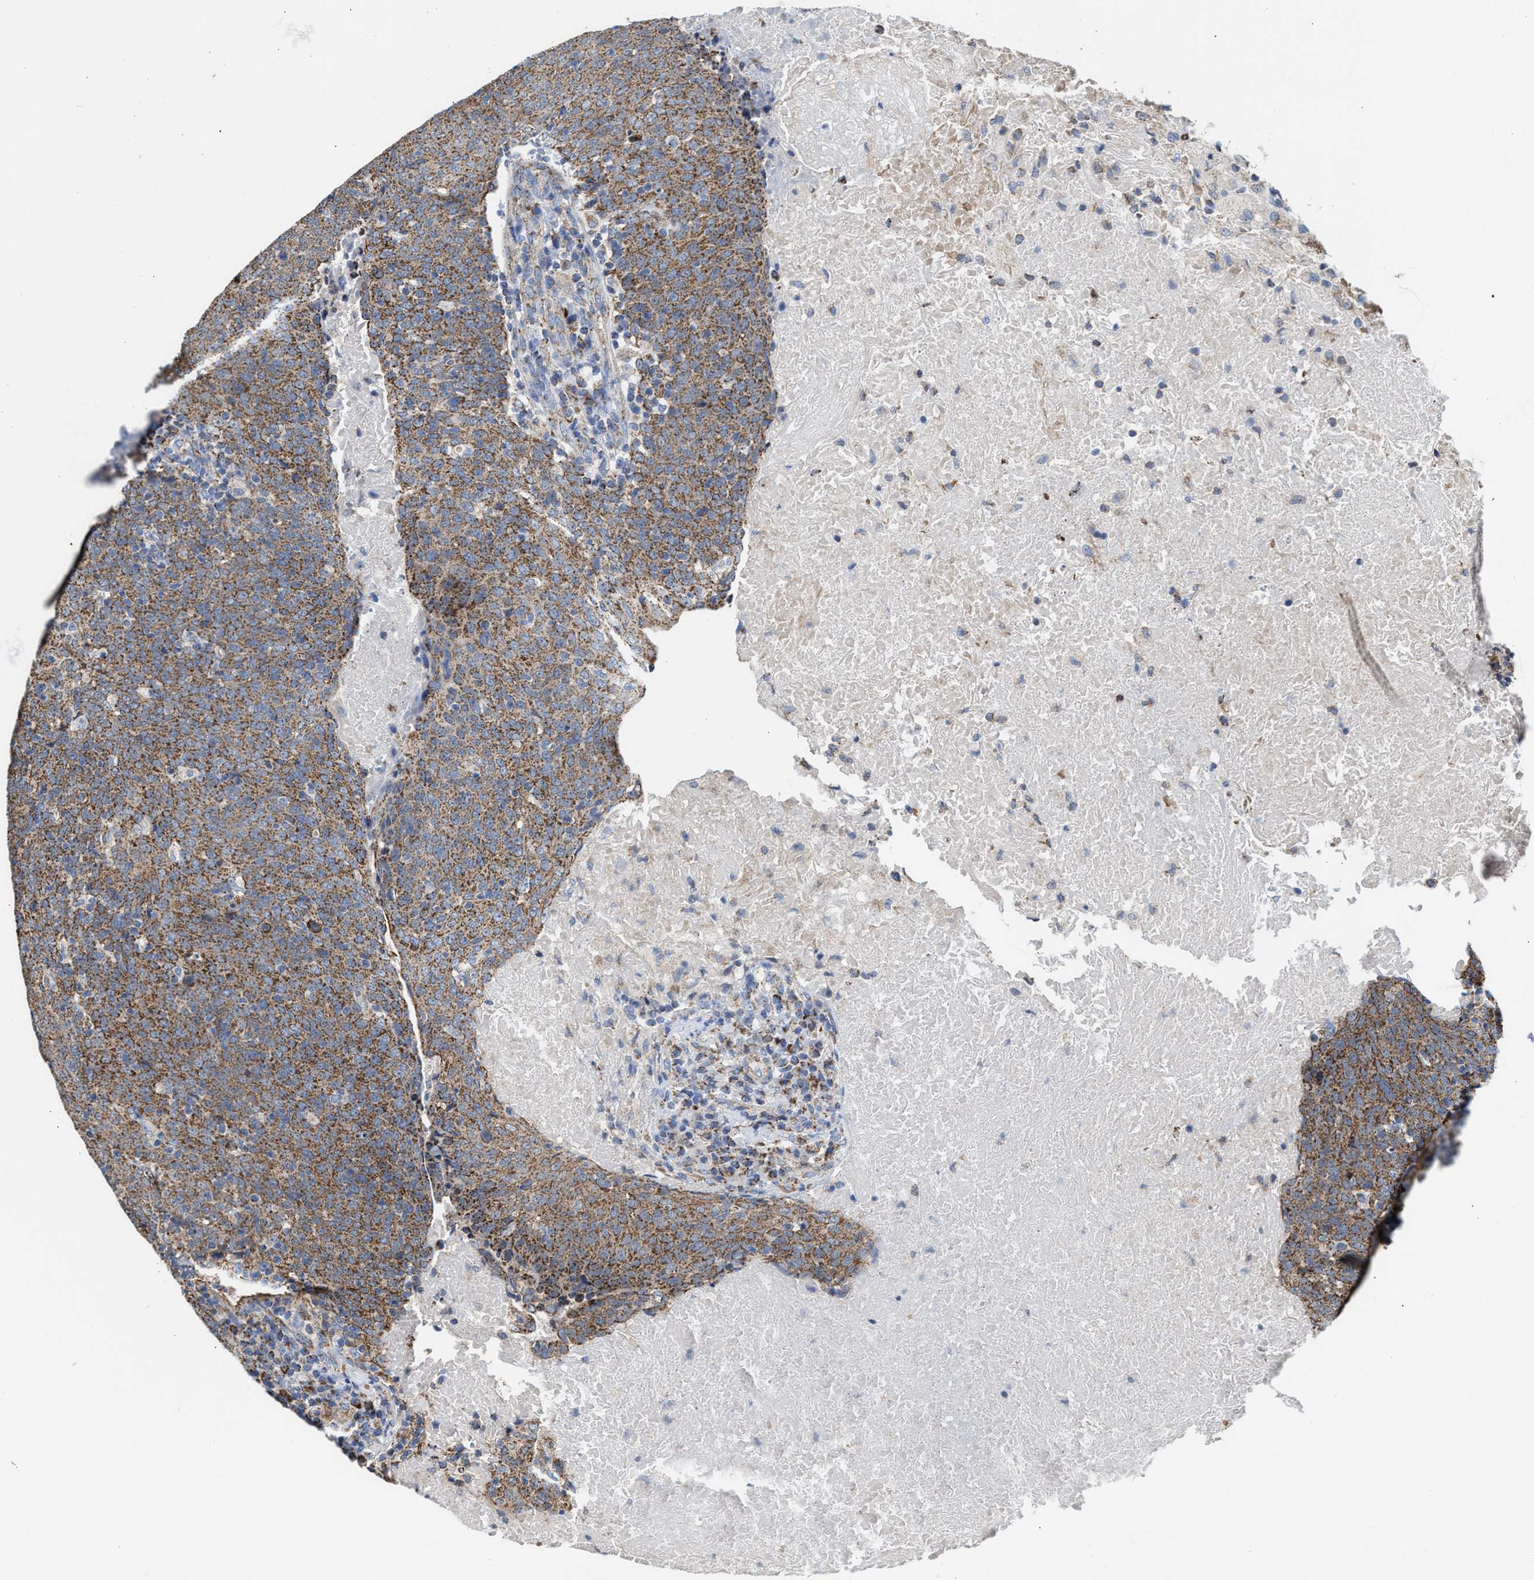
{"staining": {"intensity": "moderate", "quantity": ">75%", "location": "cytoplasmic/membranous"}, "tissue": "head and neck cancer", "cell_type": "Tumor cells", "image_type": "cancer", "snomed": [{"axis": "morphology", "description": "Squamous cell carcinoma, NOS"}, {"axis": "morphology", "description": "Squamous cell carcinoma, metastatic, NOS"}, {"axis": "topography", "description": "Lymph node"}, {"axis": "topography", "description": "Head-Neck"}], "caption": "IHC of squamous cell carcinoma (head and neck) demonstrates medium levels of moderate cytoplasmic/membranous positivity in approximately >75% of tumor cells.", "gene": "MECR", "patient": {"sex": "male", "age": 62}}